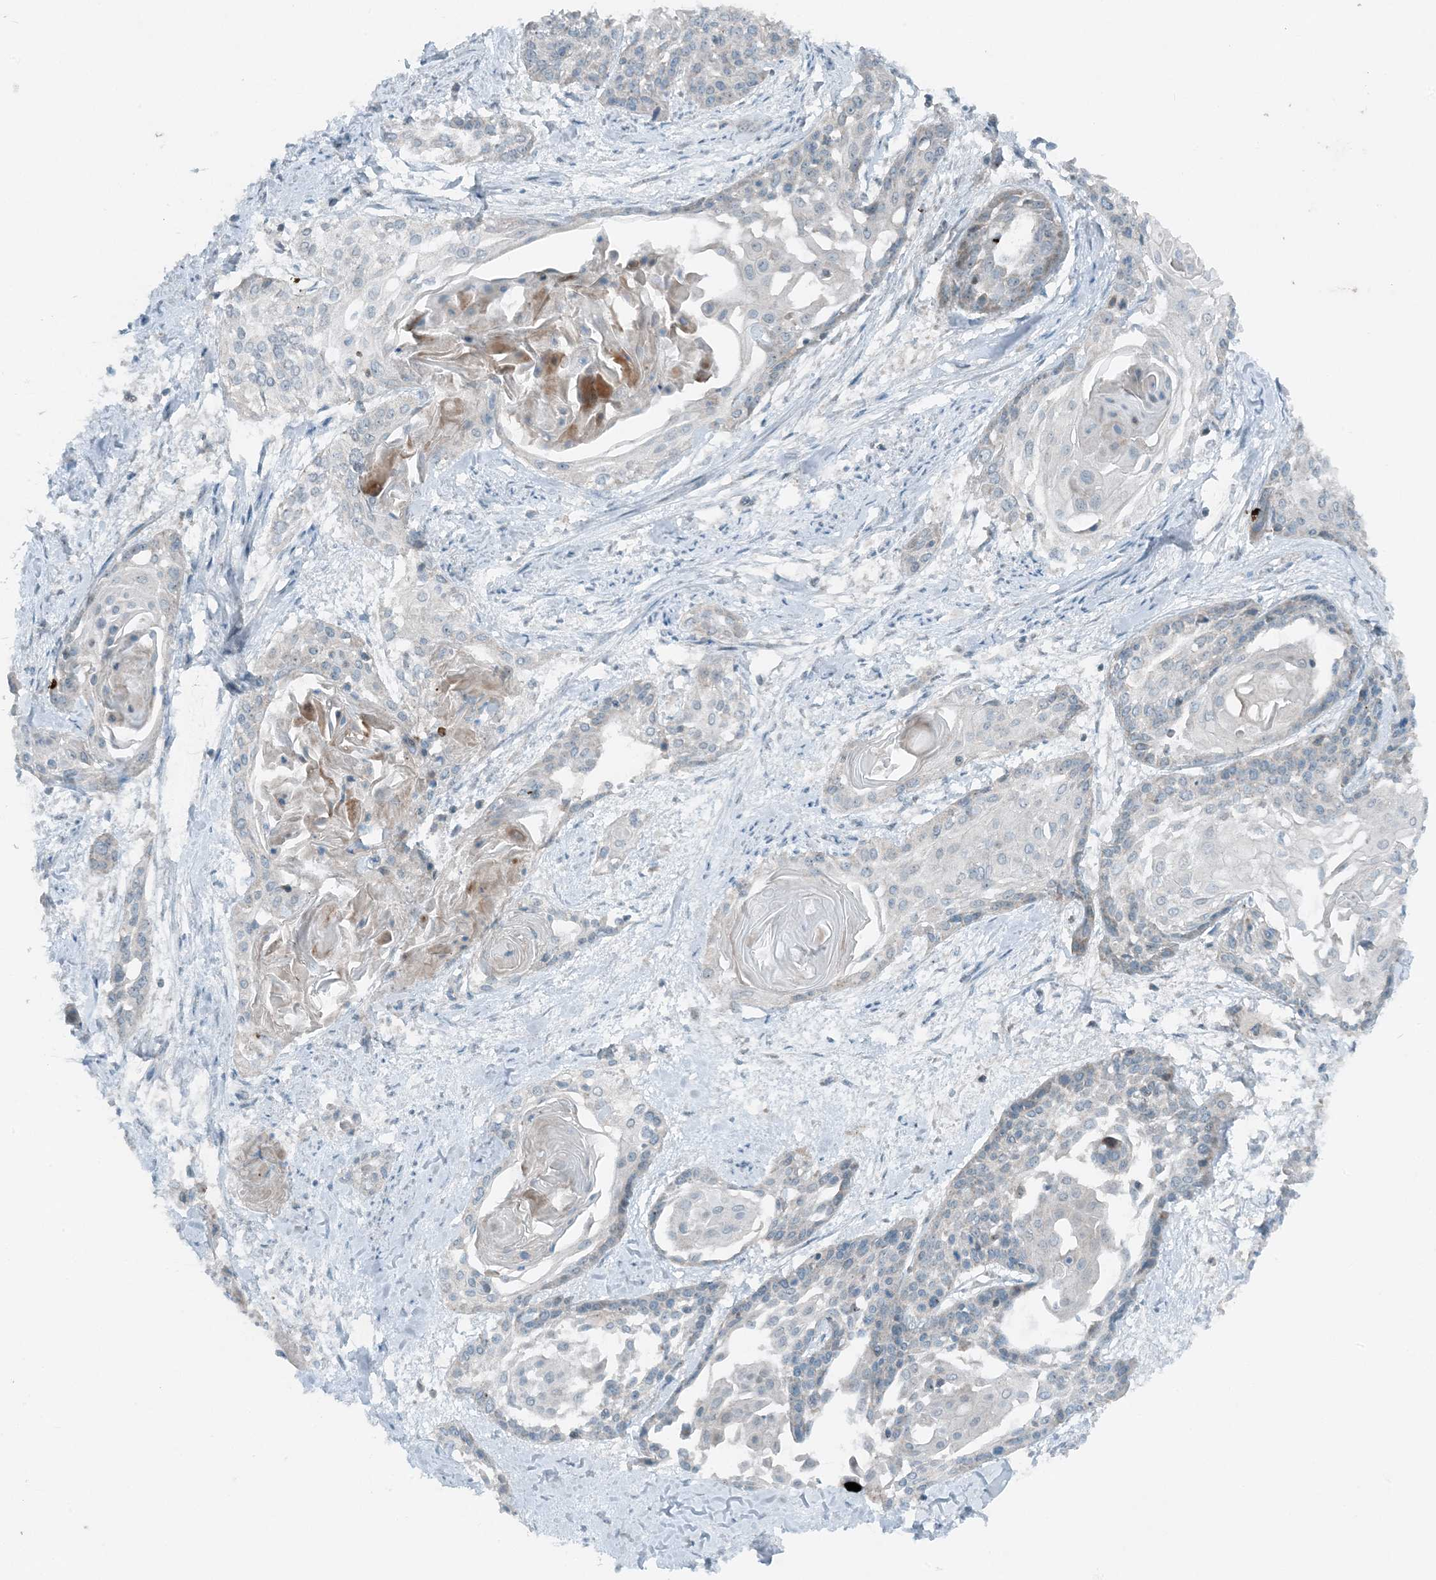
{"staining": {"intensity": "negative", "quantity": "none", "location": "none"}, "tissue": "cervical cancer", "cell_type": "Tumor cells", "image_type": "cancer", "snomed": [{"axis": "morphology", "description": "Squamous cell carcinoma, NOS"}, {"axis": "topography", "description": "Cervix"}], "caption": "Cervical cancer (squamous cell carcinoma) was stained to show a protein in brown. There is no significant expression in tumor cells. (Stains: DAB (3,3'-diaminobenzidine) IHC with hematoxylin counter stain, Microscopy: brightfield microscopy at high magnification).", "gene": "MITD1", "patient": {"sex": "female", "age": 57}}